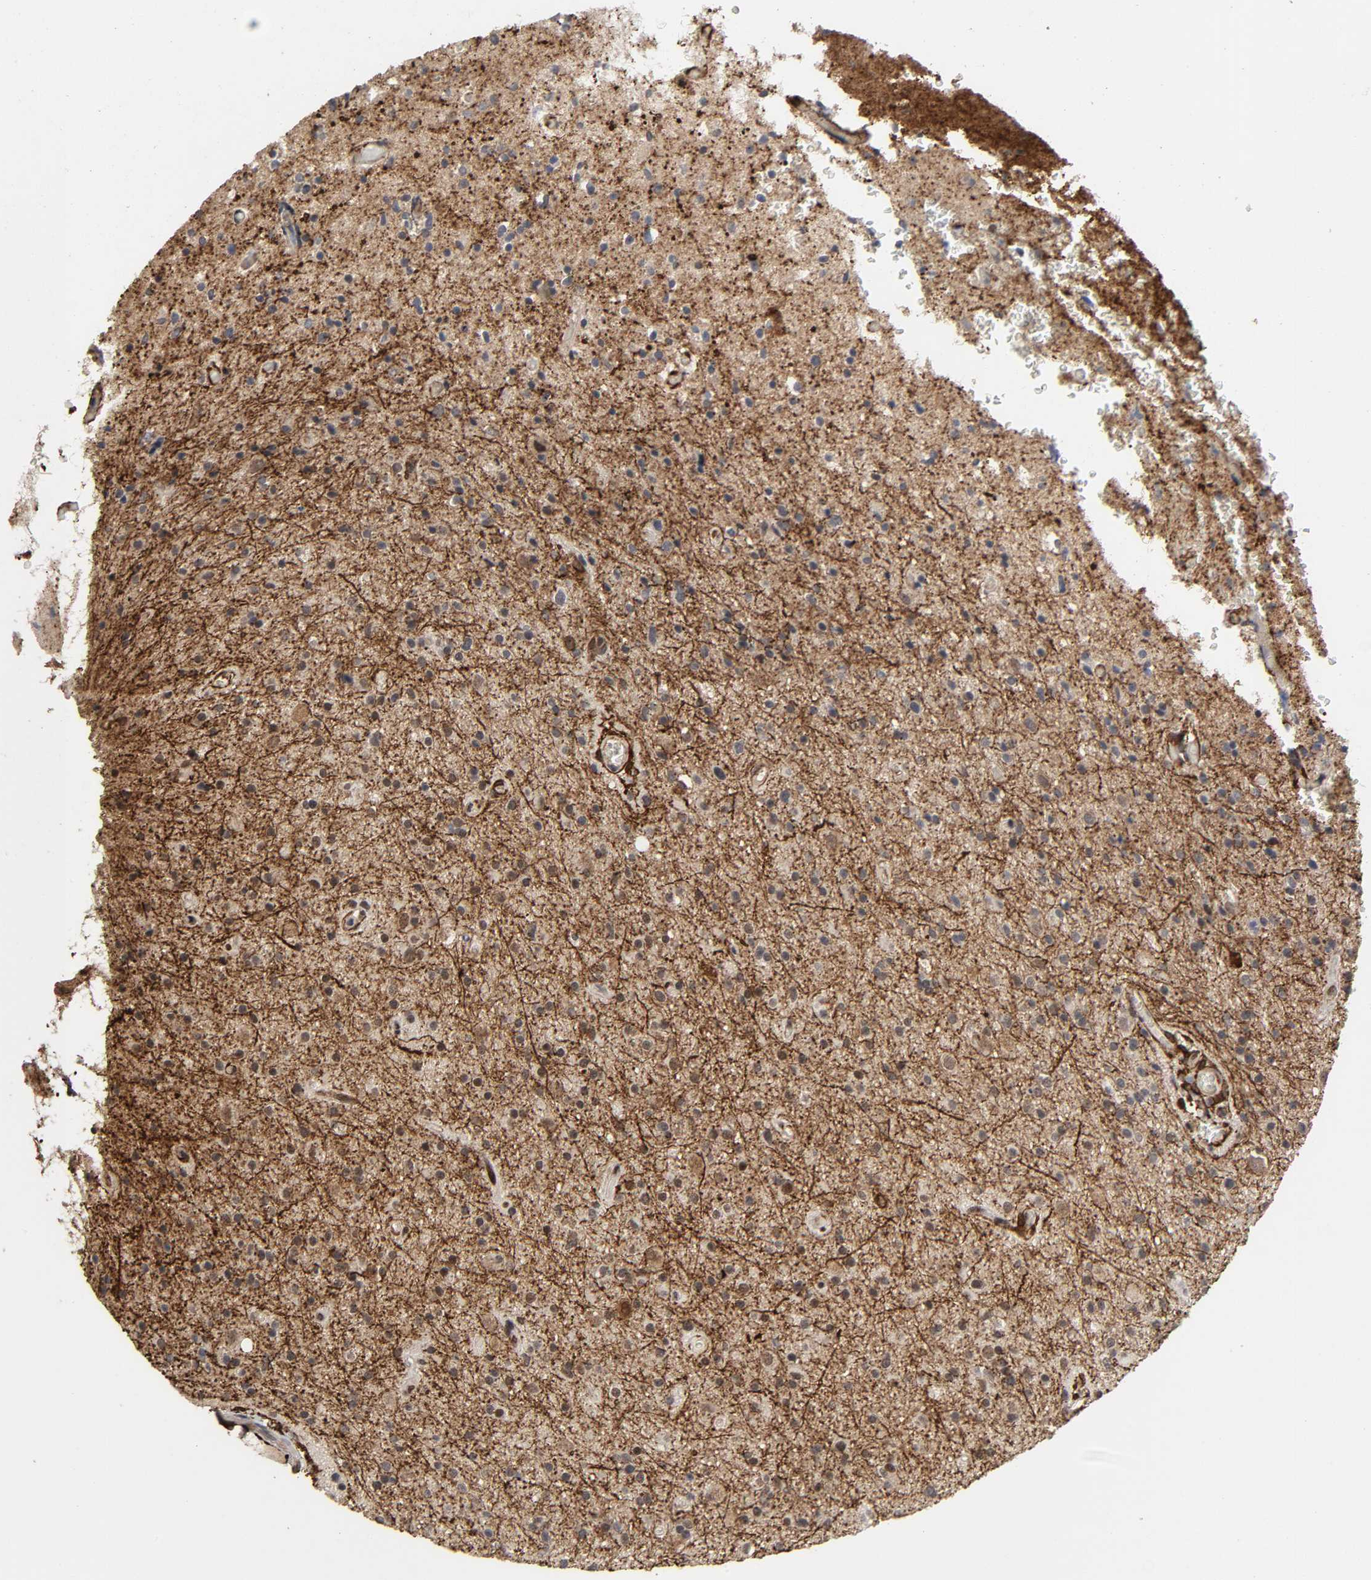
{"staining": {"intensity": "moderate", "quantity": "25%-75%", "location": "cytoplasmic/membranous,nuclear"}, "tissue": "glioma", "cell_type": "Tumor cells", "image_type": "cancer", "snomed": [{"axis": "morphology", "description": "Glioma, malignant, High grade"}, {"axis": "topography", "description": "Brain"}], "caption": "High-power microscopy captured an IHC photomicrograph of malignant glioma (high-grade), revealing moderate cytoplasmic/membranous and nuclear positivity in approximately 25%-75% of tumor cells. Immunohistochemistry stains the protein in brown and the nuclei are stained blue.", "gene": "AHNAK2", "patient": {"sex": "male", "age": 33}}